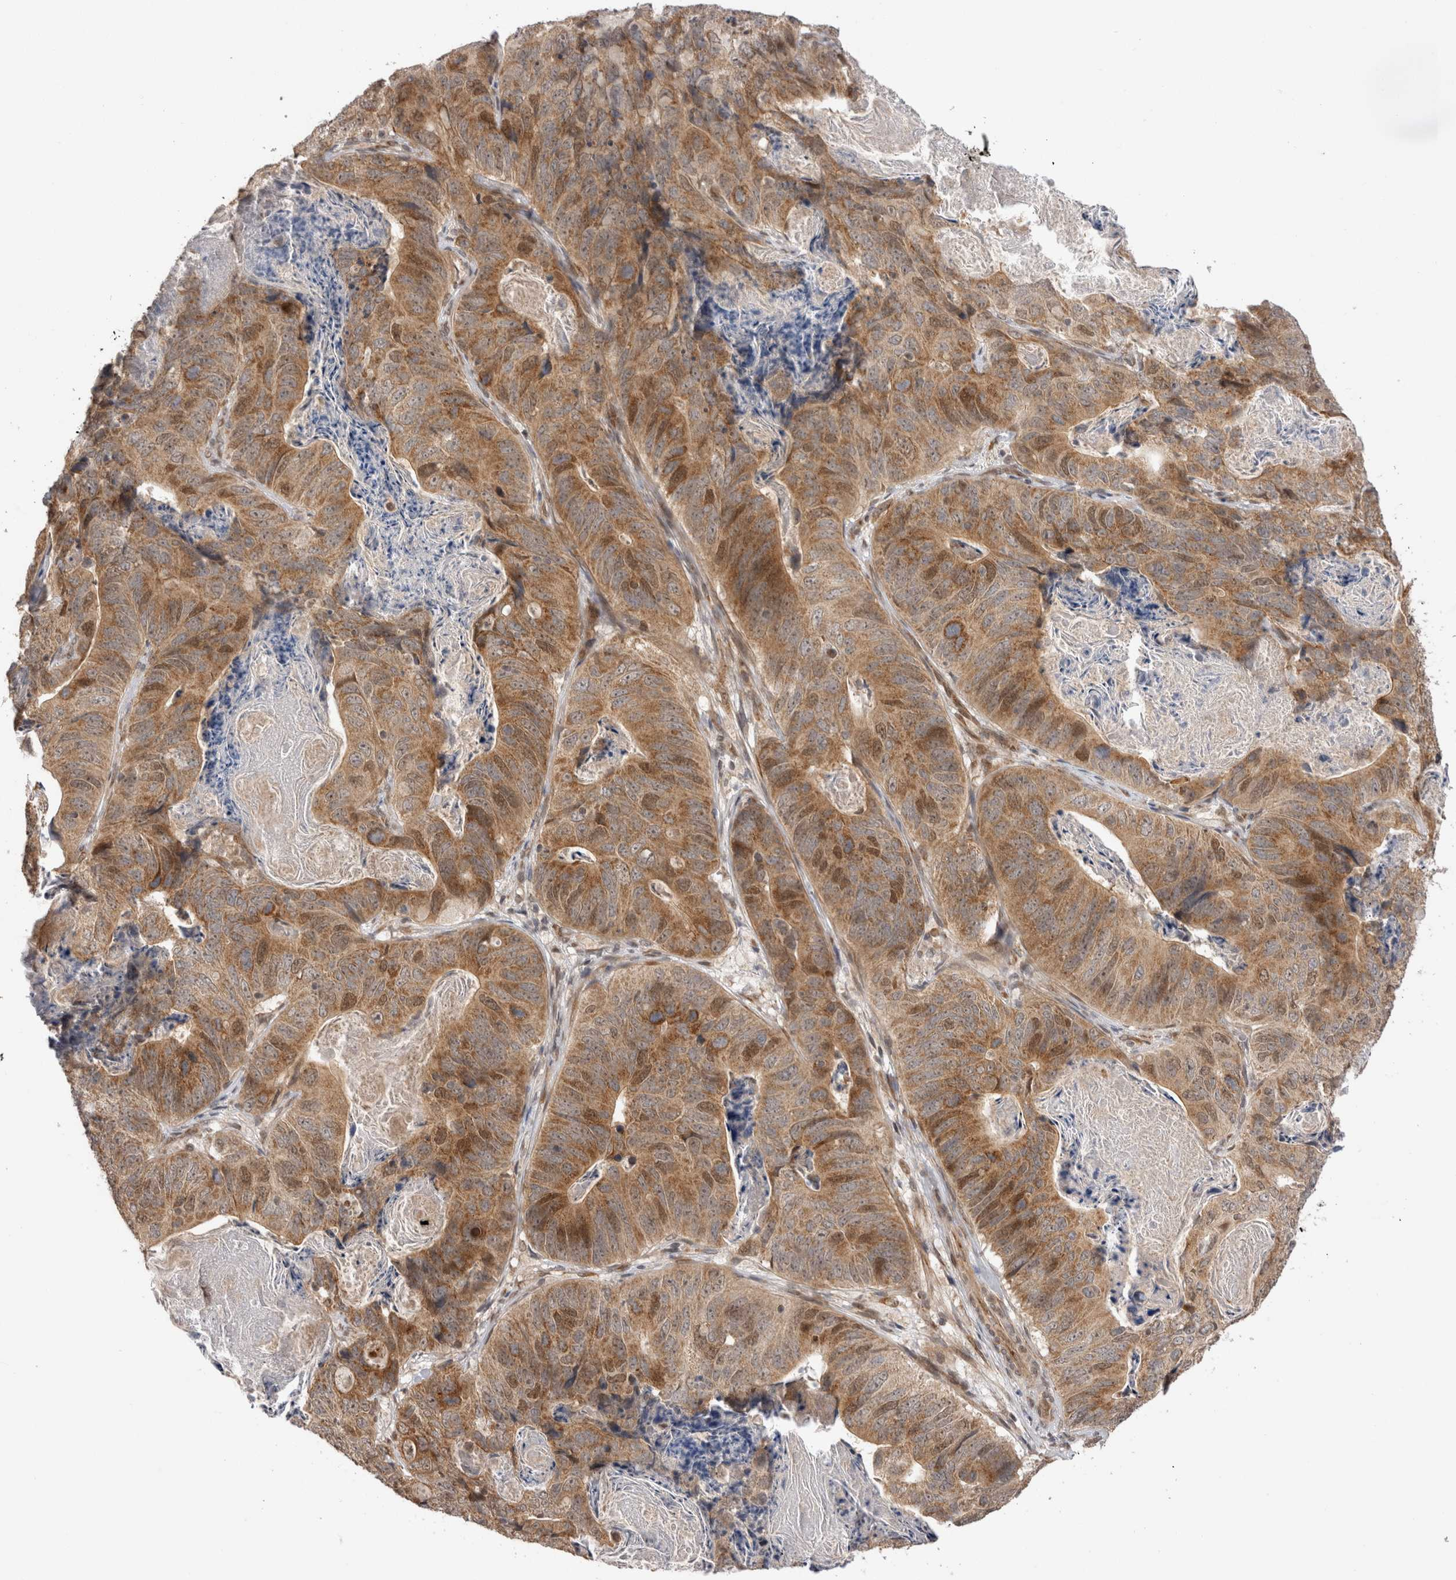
{"staining": {"intensity": "moderate", "quantity": ">75%", "location": "cytoplasmic/membranous,nuclear"}, "tissue": "stomach cancer", "cell_type": "Tumor cells", "image_type": "cancer", "snomed": [{"axis": "morphology", "description": "Normal tissue, NOS"}, {"axis": "morphology", "description": "Adenocarcinoma, NOS"}, {"axis": "topography", "description": "Stomach"}], "caption": "Immunohistochemistry of human stomach adenocarcinoma reveals medium levels of moderate cytoplasmic/membranous and nuclear positivity in approximately >75% of tumor cells. Nuclei are stained in blue.", "gene": "TMEM65", "patient": {"sex": "female", "age": 89}}